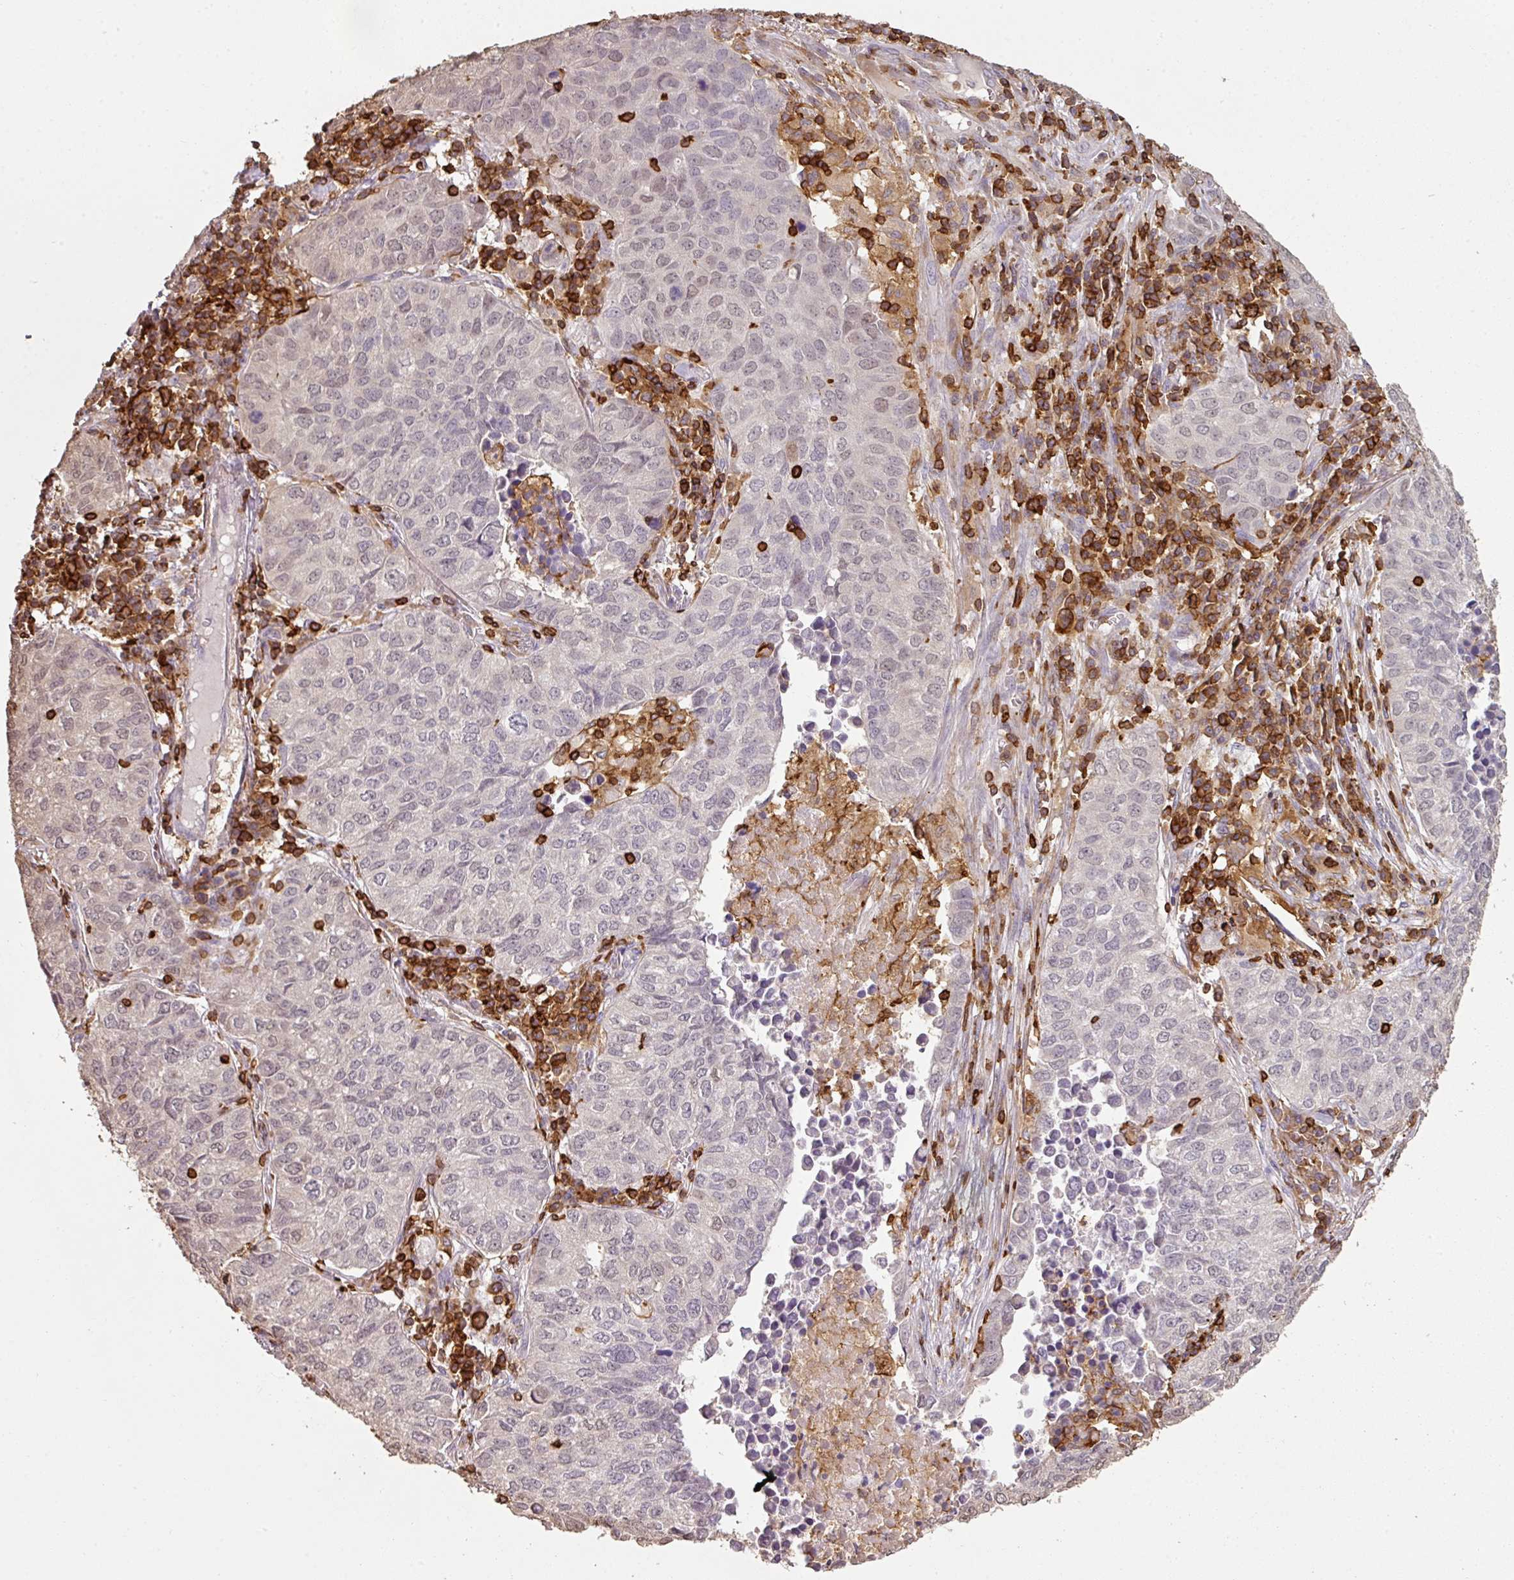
{"staining": {"intensity": "negative", "quantity": "none", "location": "none"}, "tissue": "lung cancer", "cell_type": "Tumor cells", "image_type": "cancer", "snomed": [{"axis": "morphology", "description": "Adenocarcinoma, NOS"}, {"axis": "topography", "description": "Lung"}], "caption": "Photomicrograph shows no protein expression in tumor cells of lung adenocarcinoma tissue.", "gene": "OLFML2B", "patient": {"sex": "female", "age": 50}}